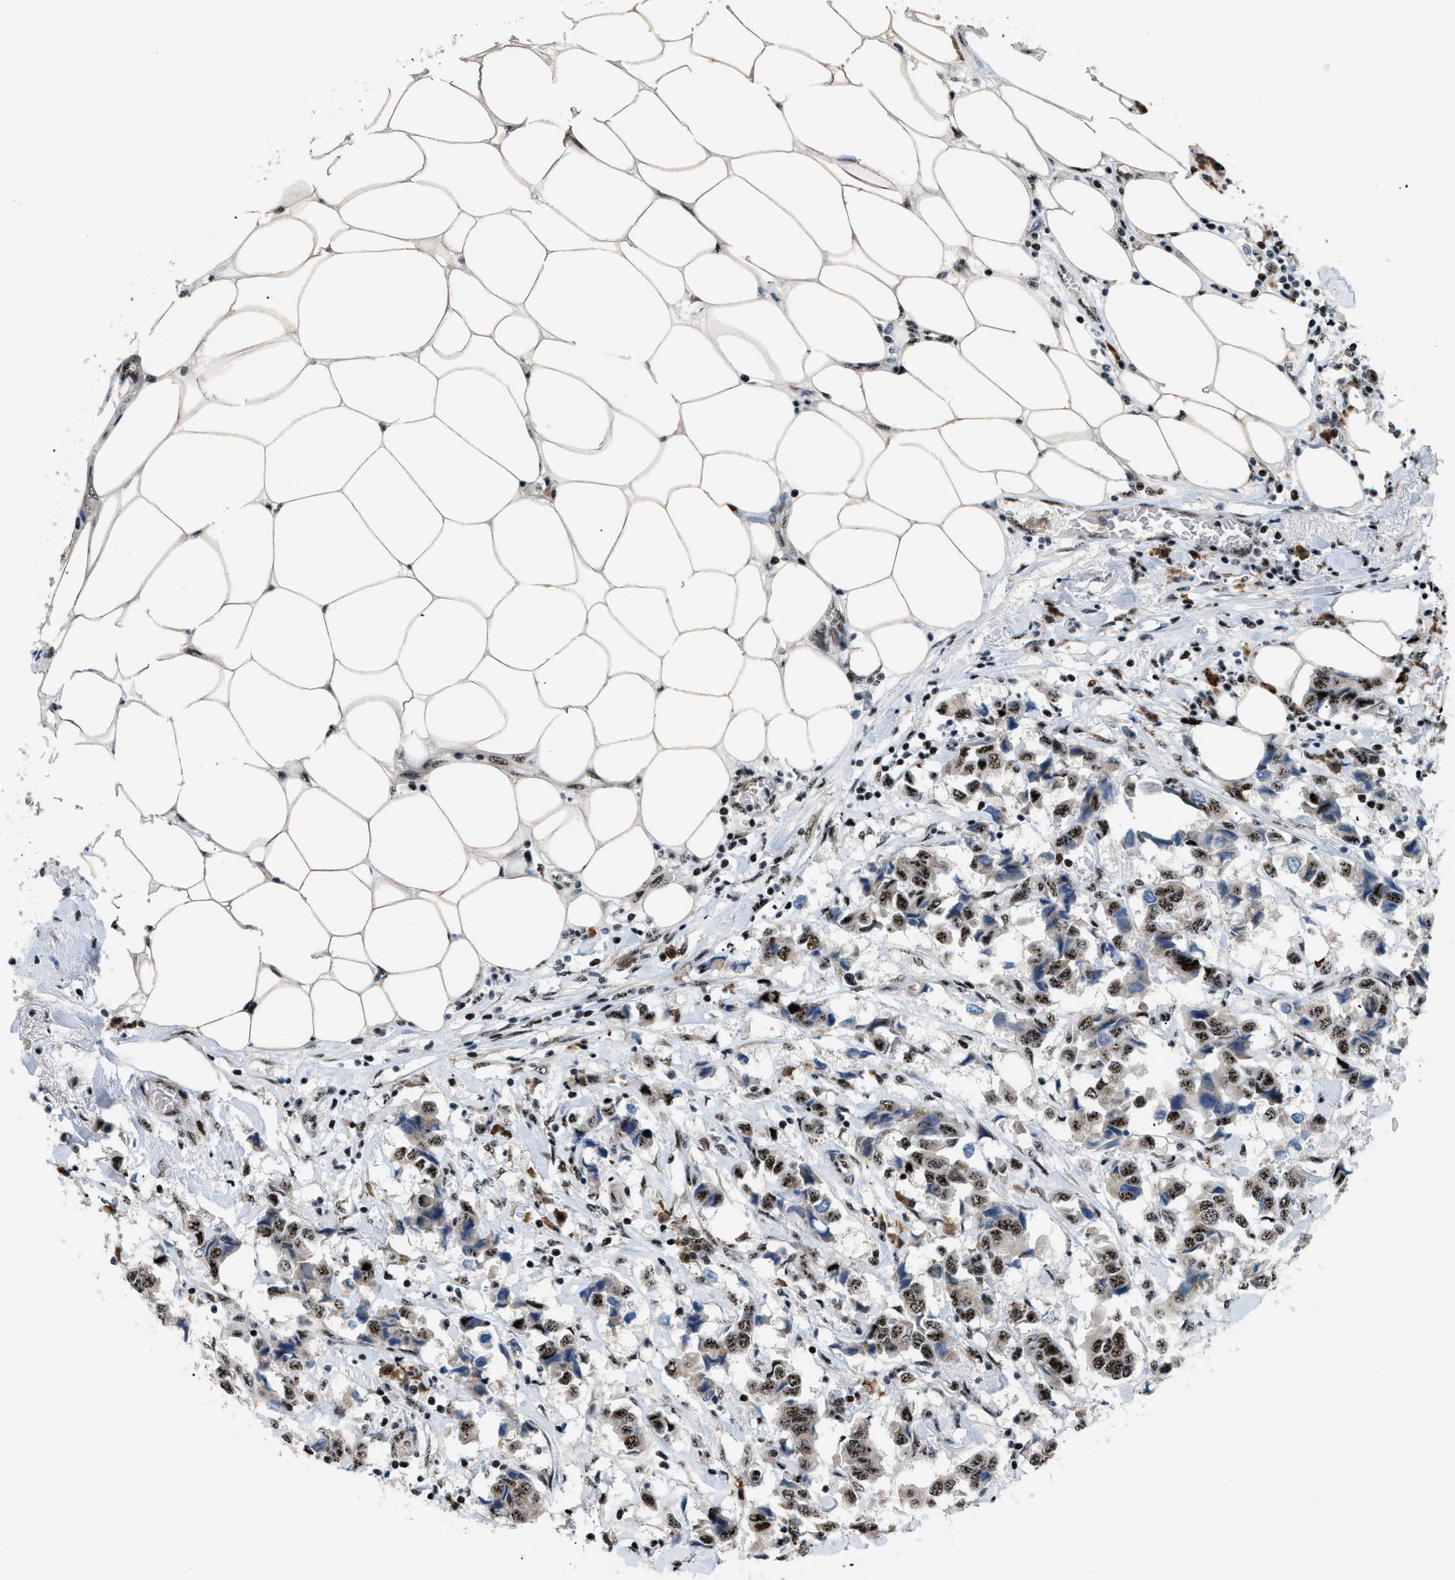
{"staining": {"intensity": "moderate", "quantity": ">75%", "location": "nuclear"}, "tissue": "breast cancer", "cell_type": "Tumor cells", "image_type": "cancer", "snomed": [{"axis": "morphology", "description": "Duct carcinoma"}, {"axis": "topography", "description": "Breast"}], "caption": "Protein expression analysis of human breast intraductal carcinoma reveals moderate nuclear expression in approximately >75% of tumor cells.", "gene": "CDR2", "patient": {"sex": "female", "age": 80}}